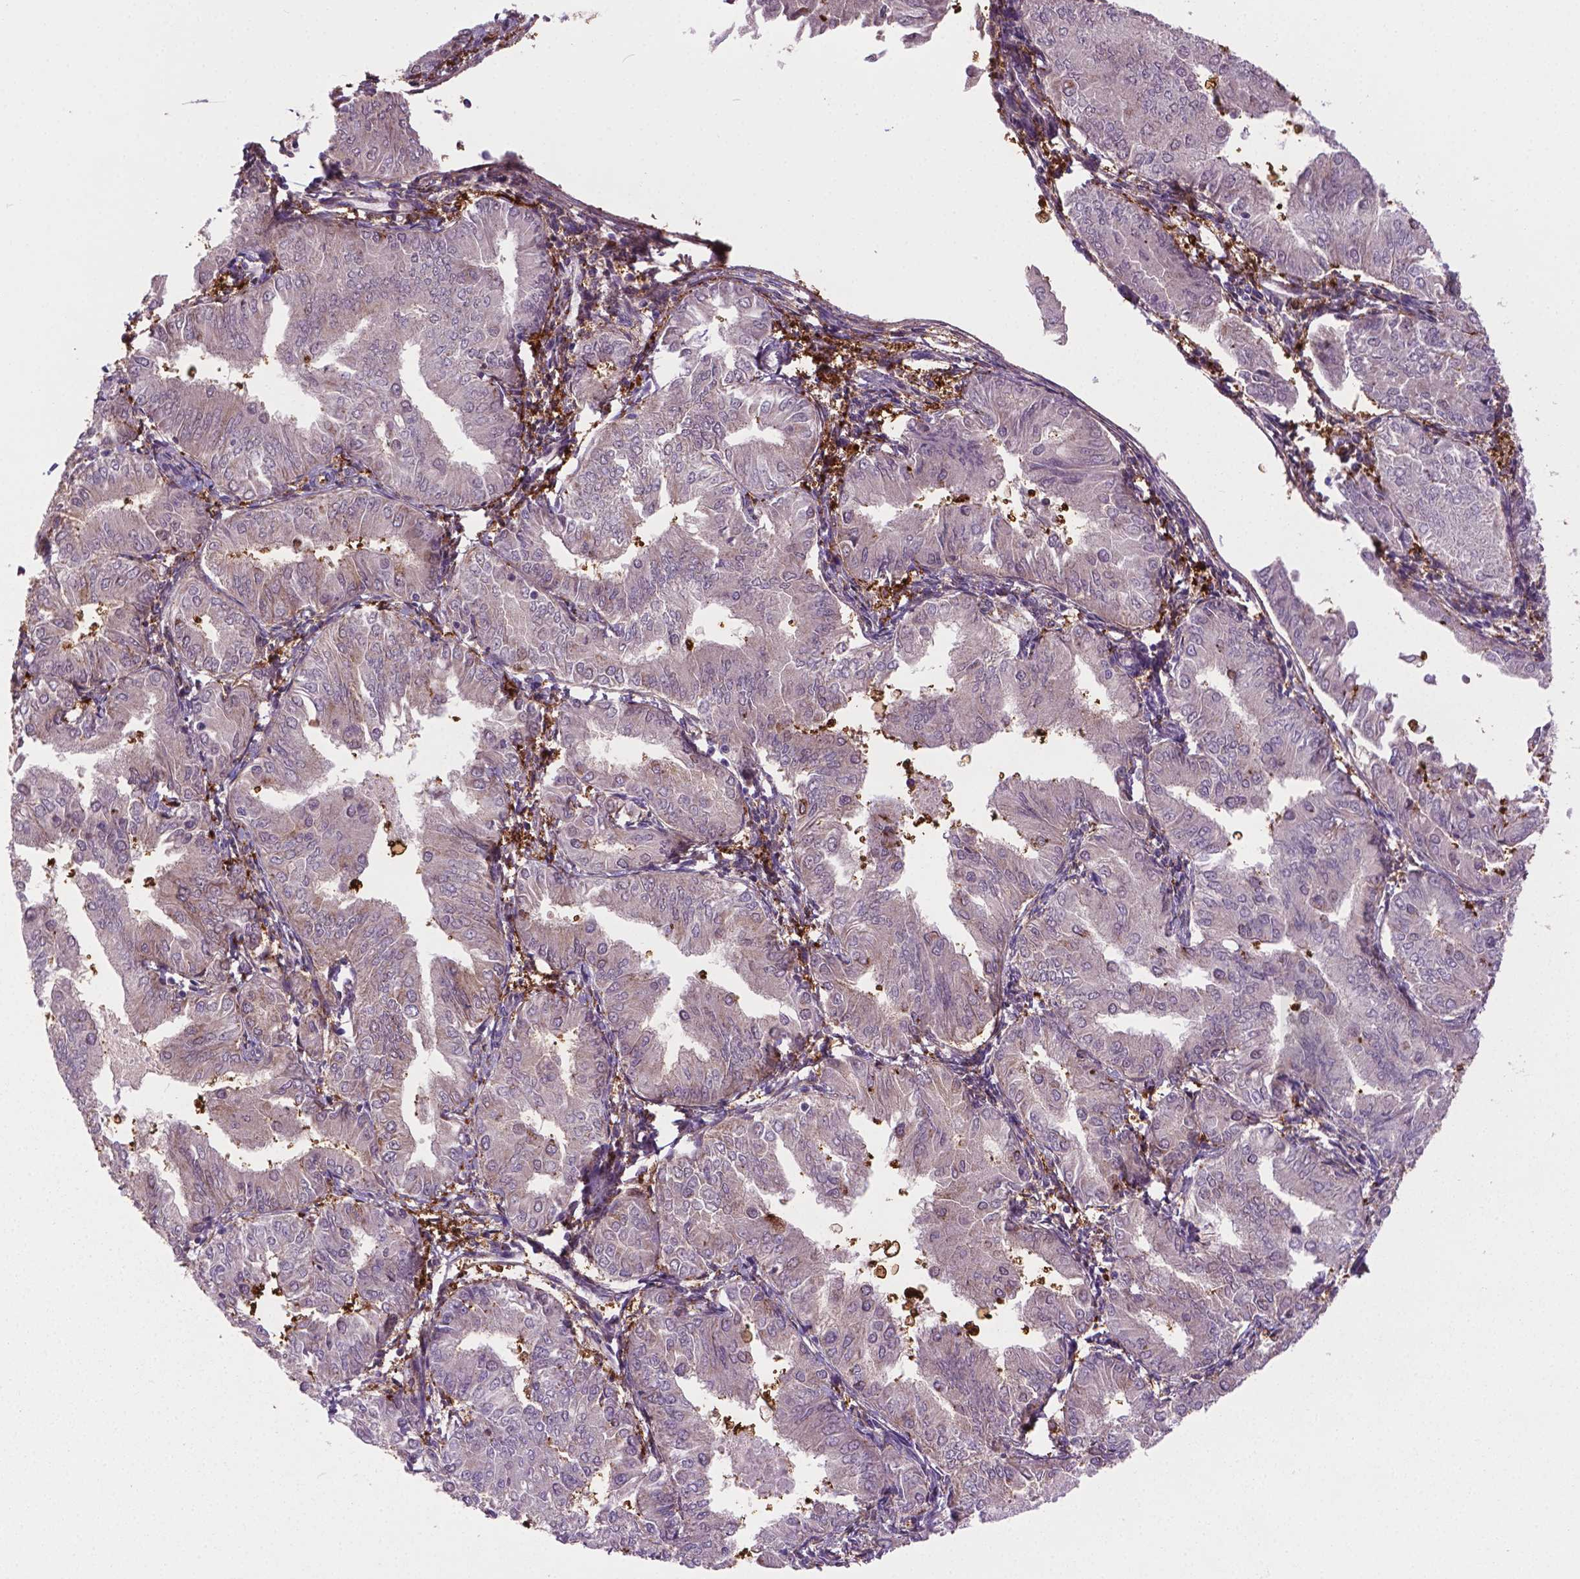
{"staining": {"intensity": "negative", "quantity": "none", "location": "none"}, "tissue": "endometrial cancer", "cell_type": "Tumor cells", "image_type": "cancer", "snomed": [{"axis": "morphology", "description": "Adenocarcinoma, NOS"}, {"axis": "topography", "description": "Endometrium"}], "caption": "DAB (3,3'-diaminobenzidine) immunohistochemical staining of human endometrial cancer (adenocarcinoma) reveals no significant expression in tumor cells.", "gene": "PLIN3", "patient": {"sex": "female", "age": 53}}